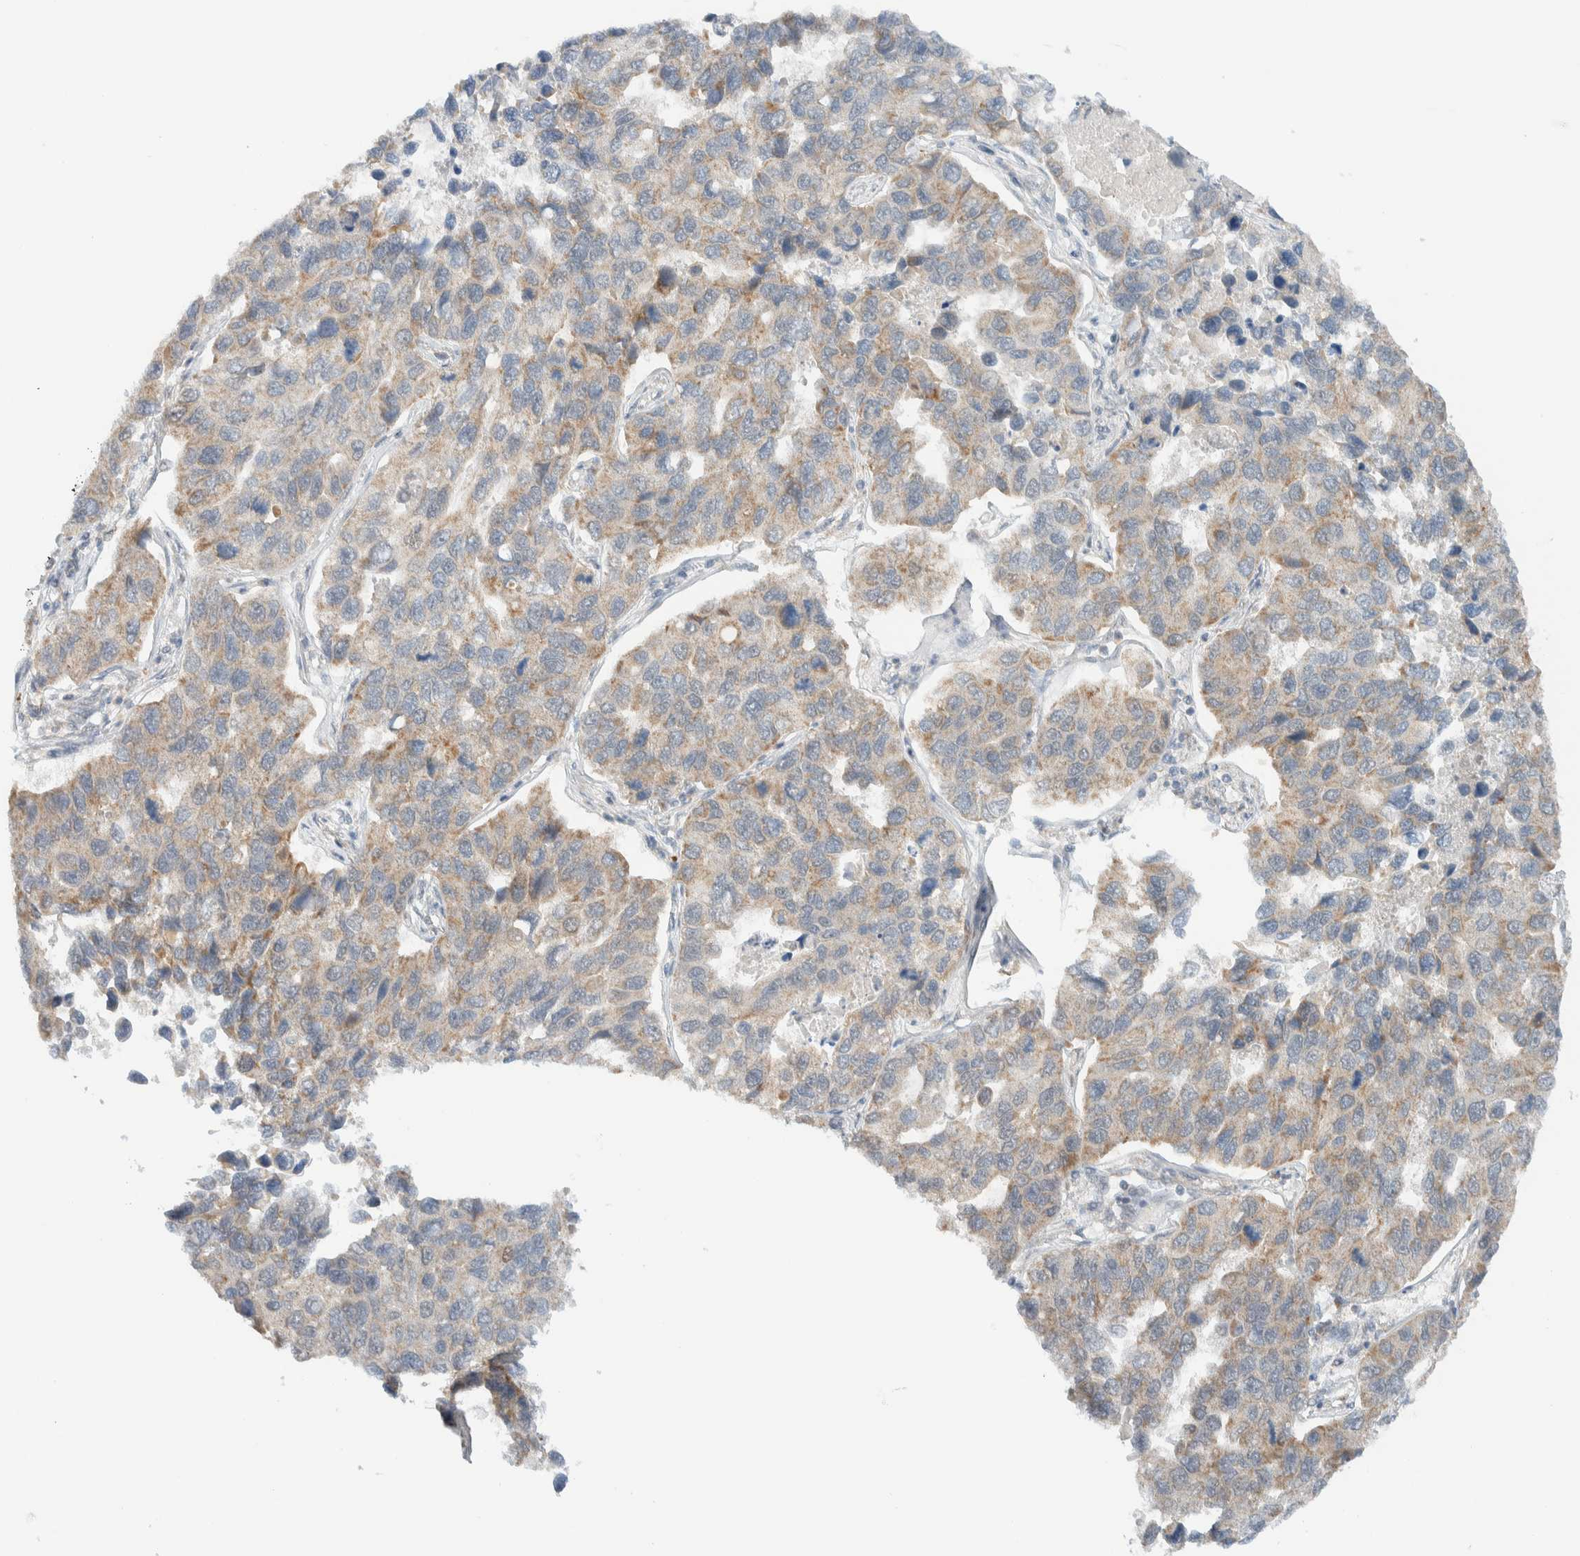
{"staining": {"intensity": "weak", "quantity": ">75%", "location": "cytoplasmic/membranous"}, "tissue": "lung cancer", "cell_type": "Tumor cells", "image_type": "cancer", "snomed": [{"axis": "morphology", "description": "Adenocarcinoma, NOS"}, {"axis": "topography", "description": "Lung"}], "caption": "IHC (DAB (3,3'-diaminobenzidine)) staining of human adenocarcinoma (lung) shows weak cytoplasmic/membranous protein expression in approximately >75% of tumor cells.", "gene": "MRPL41", "patient": {"sex": "male", "age": 64}}